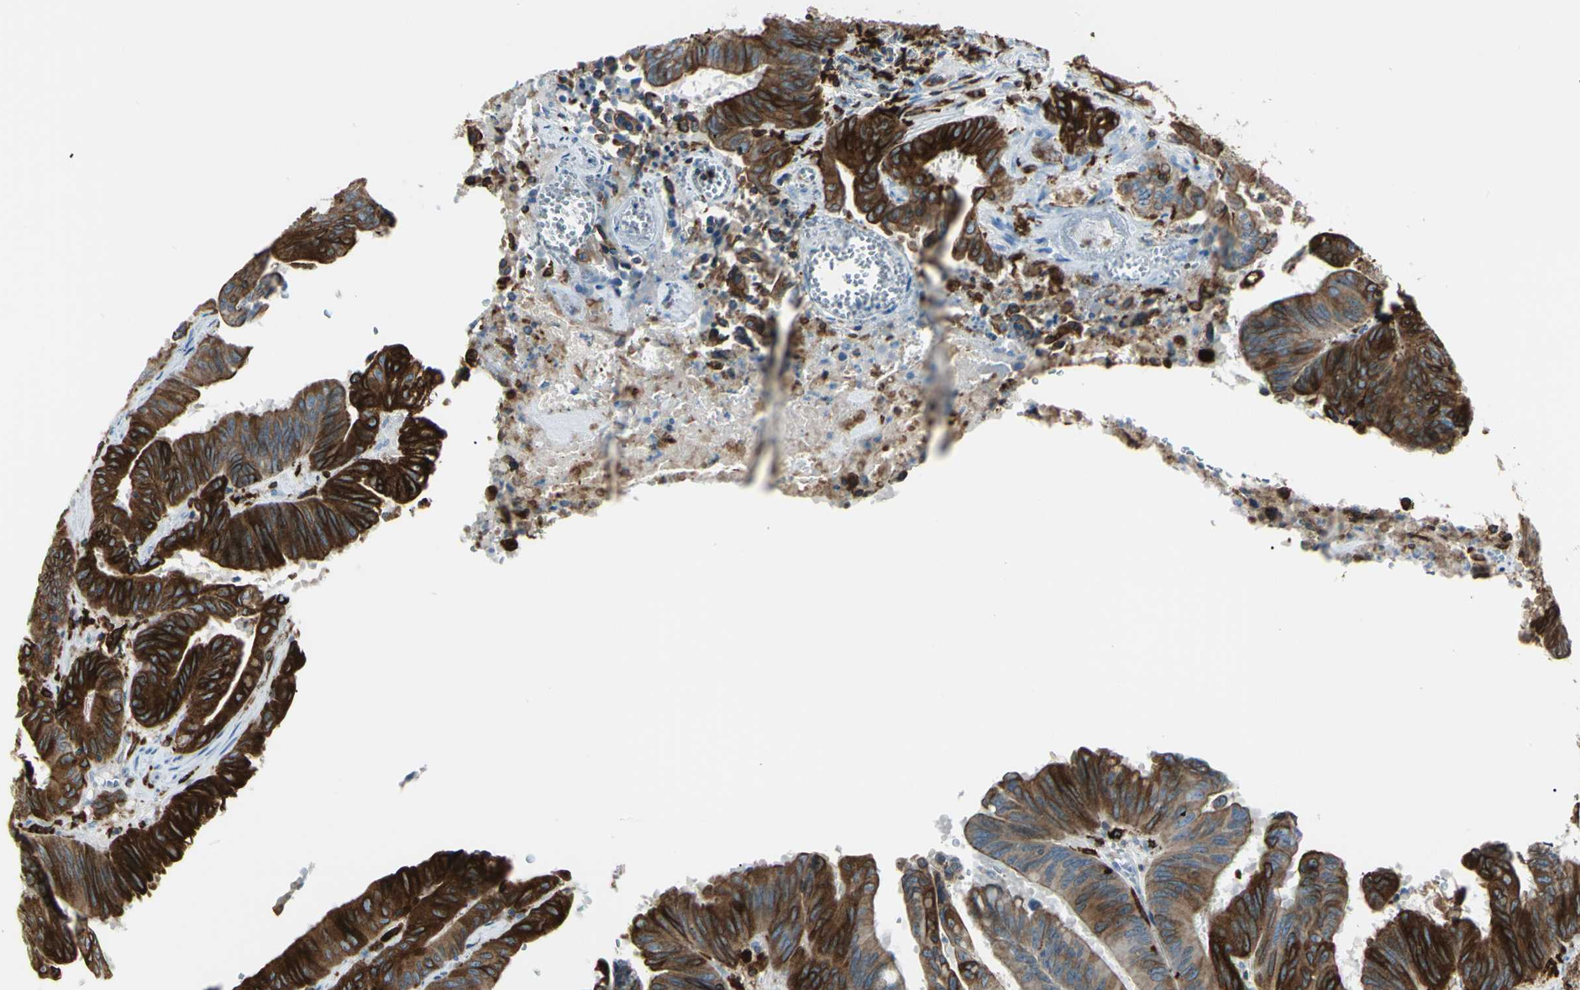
{"staining": {"intensity": "strong", "quantity": ">75%", "location": "cytoplasmic/membranous"}, "tissue": "colorectal cancer", "cell_type": "Tumor cells", "image_type": "cancer", "snomed": [{"axis": "morphology", "description": "Adenocarcinoma, NOS"}, {"axis": "topography", "description": "Colon"}], "caption": "The photomicrograph exhibits immunohistochemical staining of colorectal cancer. There is strong cytoplasmic/membranous expression is present in approximately >75% of tumor cells. (Stains: DAB (3,3'-diaminobenzidine) in brown, nuclei in blue, Microscopy: brightfield microscopy at high magnification).", "gene": "CD74", "patient": {"sex": "male", "age": 45}}